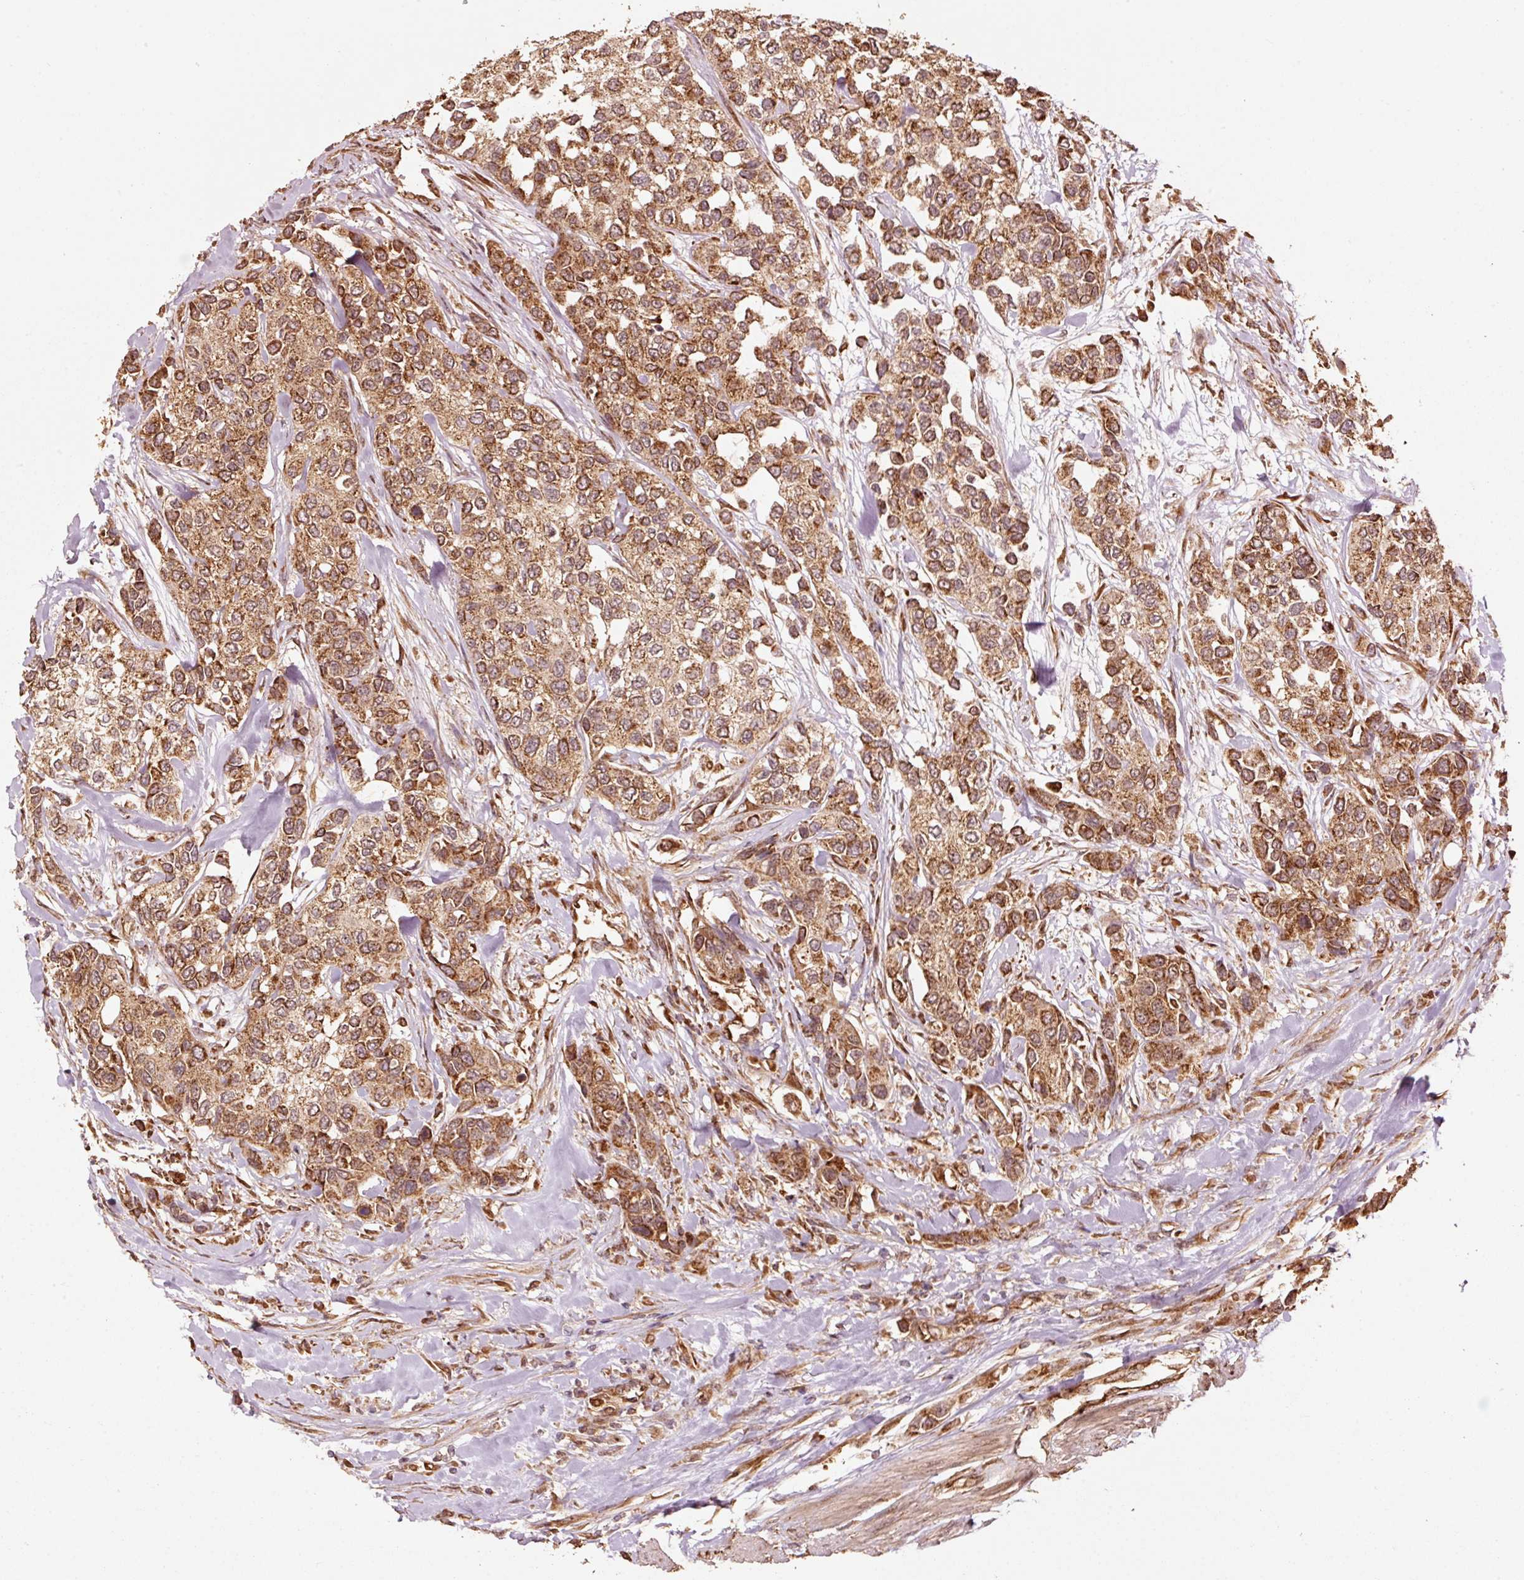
{"staining": {"intensity": "strong", "quantity": ">75%", "location": "cytoplasmic/membranous"}, "tissue": "urothelial cancer", "cell_type": "Tumor cells", "image_type": "cancer", "snomed": [{"axis": "morphology", "description": "Normal tissue, NOS"}, {"axis": "morphology", "description": "Urothelial carcinoma, High grade"}, {"axis": "topography", "description": "Vascular tissue"}, {"axis": "topography", "description": "Urinary bladder"}], "caption": "Immunohistochemistry (IHC) (DAB (3,3'-diaminobenzidine)) staining of human urothelial carcinoma (high-grade) exhibits strong cytoplasmic/membranous protein expression in about >75% of tumor cells.", "gene": "MRPL16", "patient": {"sex": "female", "age": 56}}